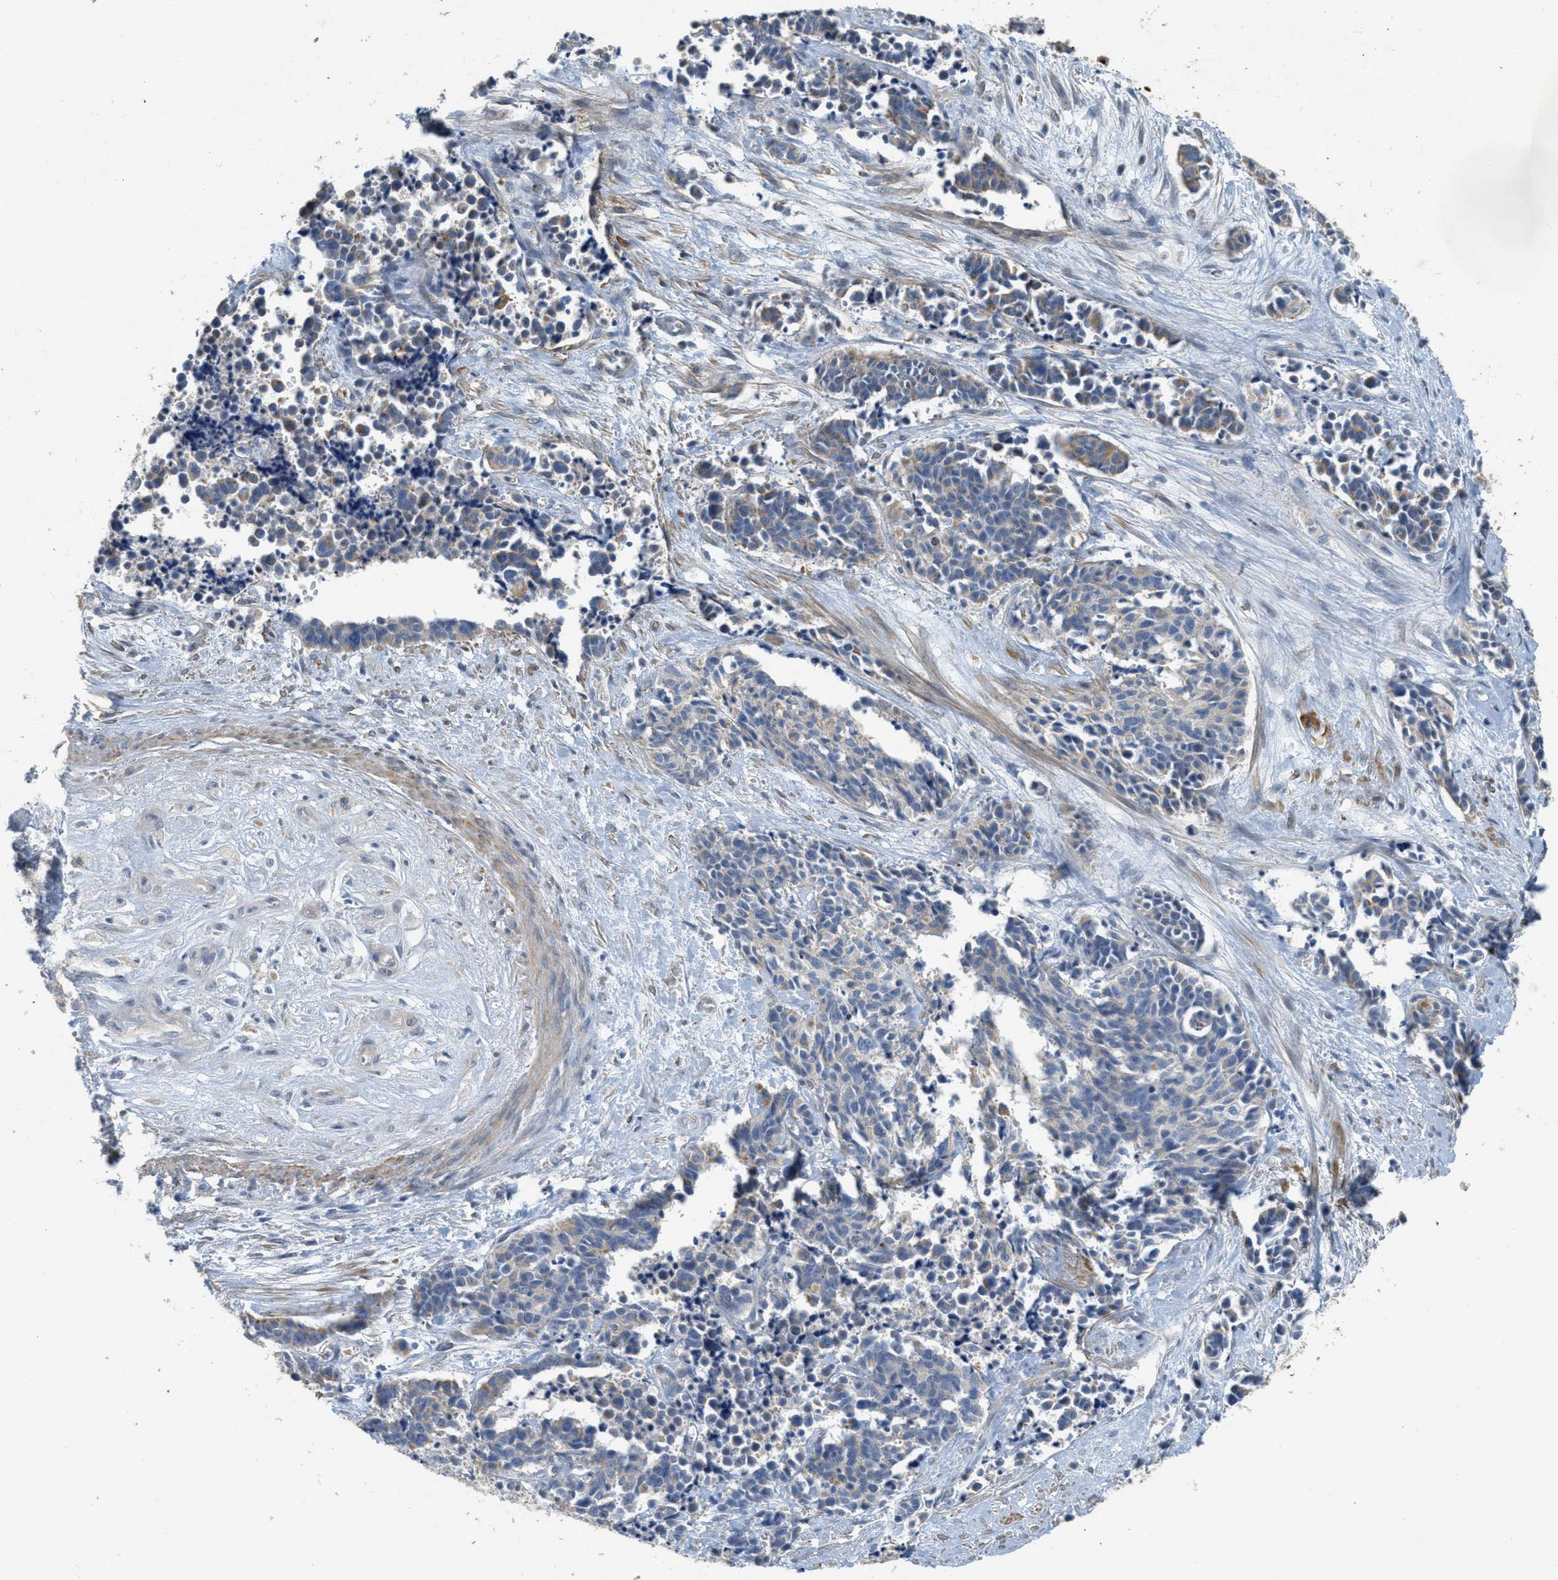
{"staining": {"intensity": "weak", "quantity": "25%-75%", "location": "cytoplasmic/membranous"}, "tissue": "cervical cancer", "cell_type": "Tumor cells", "image_type": "cancer", "snomed": [{"axis": "morphology", "description": "Squamous cell carcinoma, NOS"}, {"axis": "topography", "description": "Cervix"}], "caption": "A micrograph of human cervical cancer (squamous cell carcinoma) stained for a protein displays weak cytoplasmic/membranous brown staining in tumor cells.", "gene": "MRS2", "patient": {"sex": "female", "age": 35}}